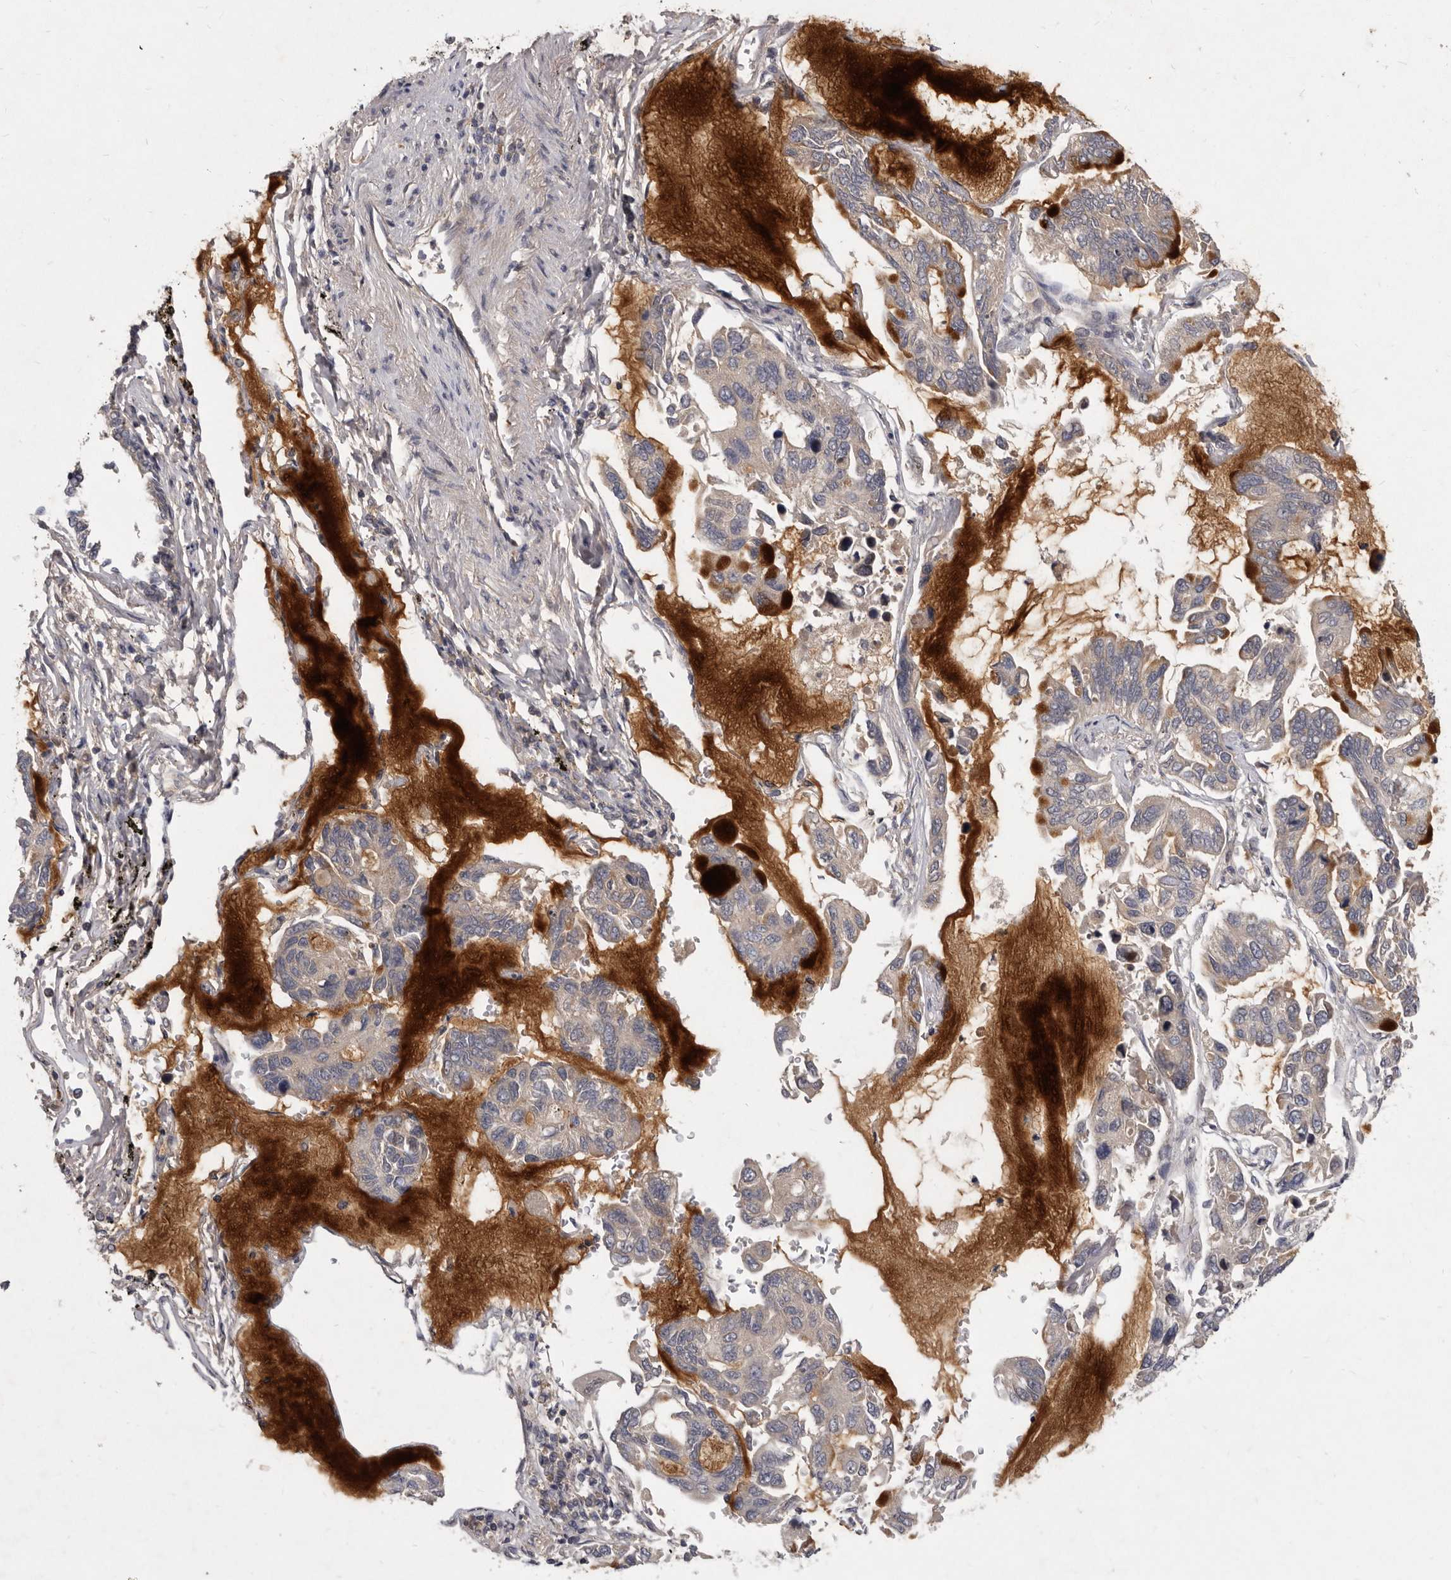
{"staining": {"intensity": "negative", "quantity": "none", "location": "none"}, "tissue": "lung cancer", "cell_type": "Tumor cells", "image_type": "cancer", "snomed": [{"axis": "morphology", "description": "Adenocarcinoma, NOS"}, {"axis": "topography", "description": "Lung"}], "caption": "An IHC image of lung cancer (adenocarcinoma) is shown. There is no staining in tumor cells of lung cancer (adenocarcinoma).", "gene": "SLC22A1", "patient": {"sex": "male", "age": 64}}